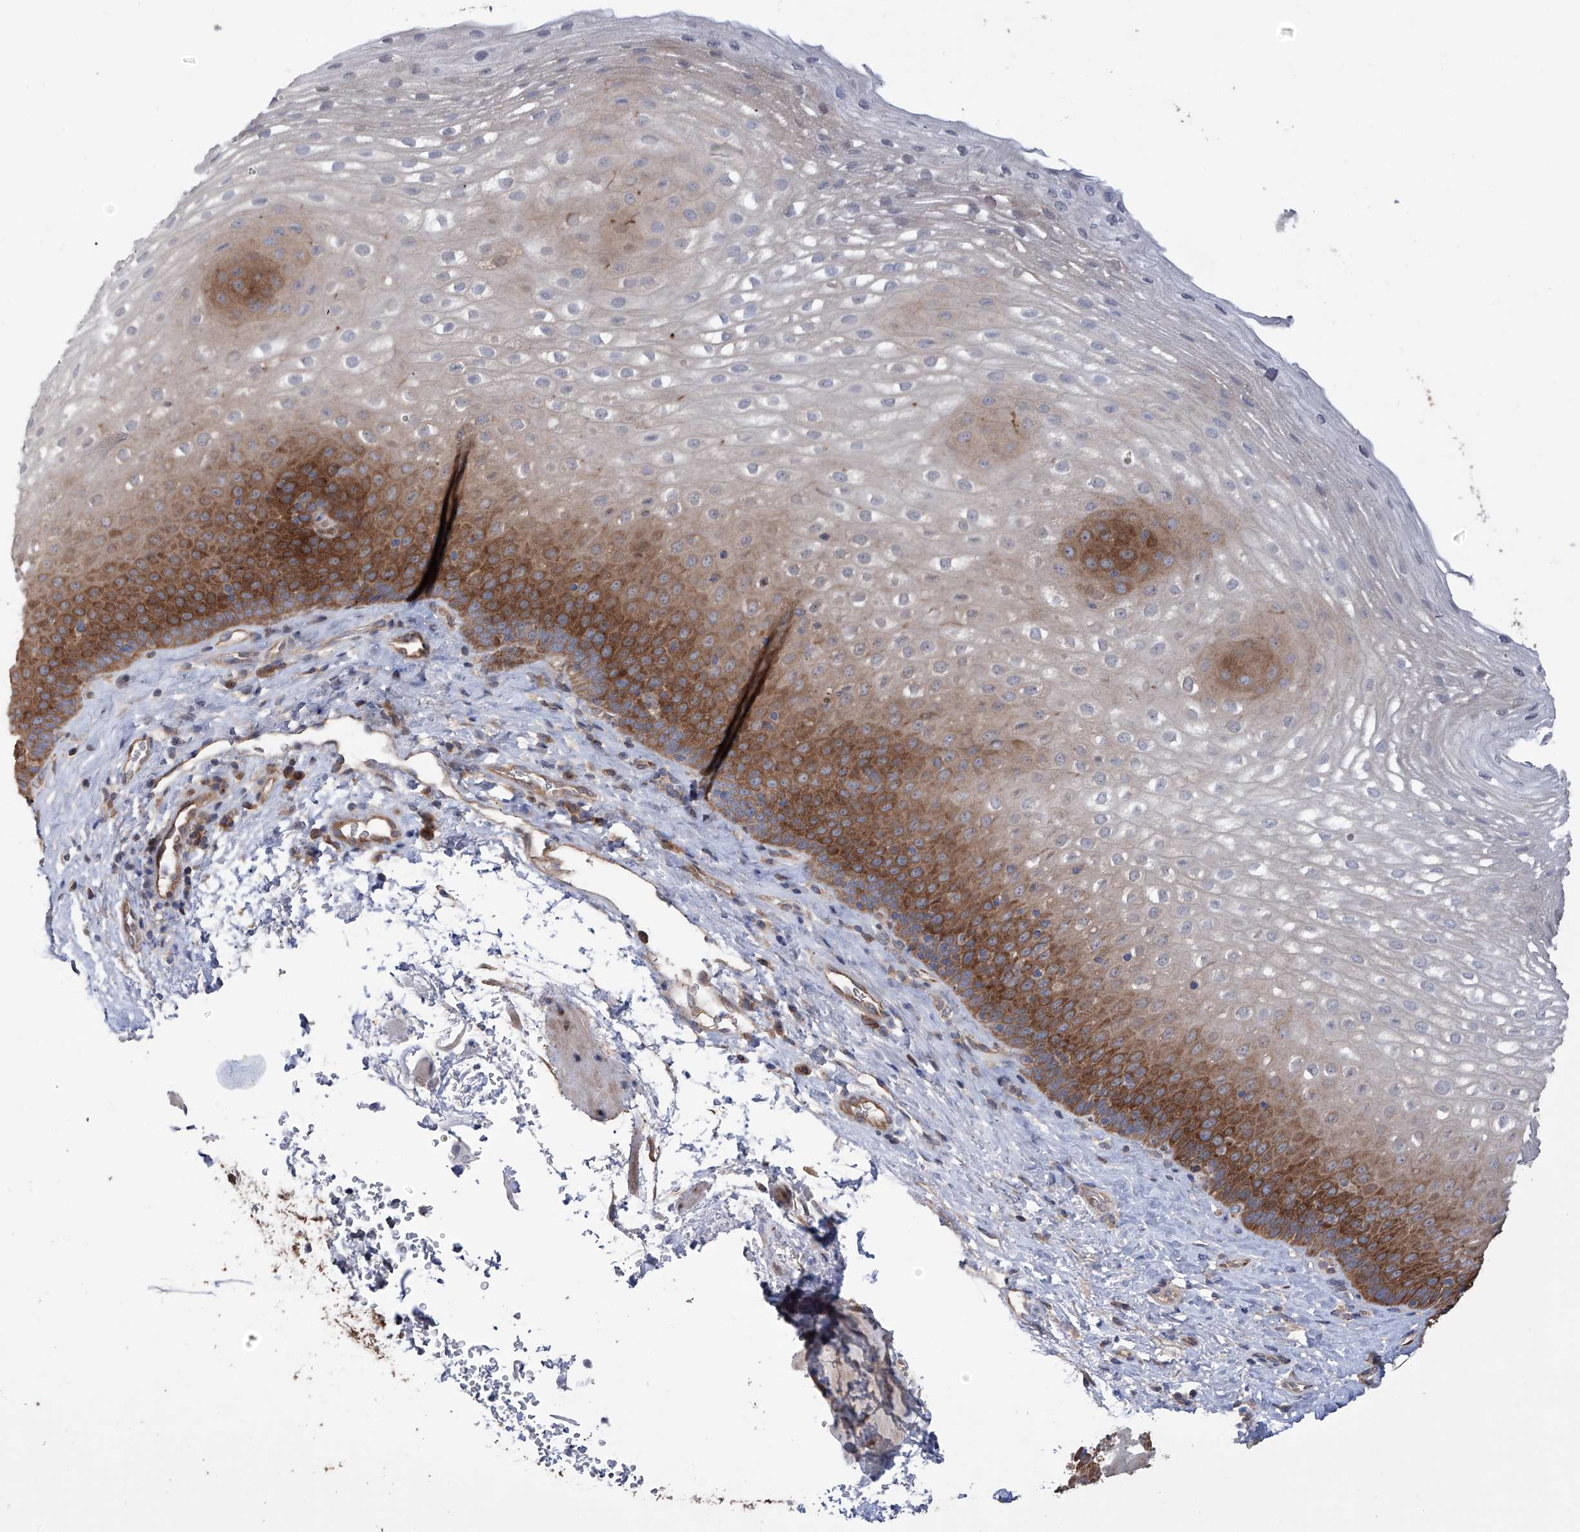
{"staining": {"intensity": "moderate", "quantity": "25%-75%", "location": "cytoplasmic/membranous"}, "tissue": "esophagus", "cell_type": "Squamous epithelial cells", "image_type": "normal", "snomed": [{"axis": "morphology", "description": "Normal tissue, NOS"}, {"axis": "topography", "description": "Esophagus"}], "caption": "Brown immunohistochemical staining in normal human esophagus demonstrates moderate cytoplasmic/membranous staining in approximately 25%-75% of squamous epithelial cells.", "gene": "NUDT17", "patient": {"sex": "female", "age": 66}}